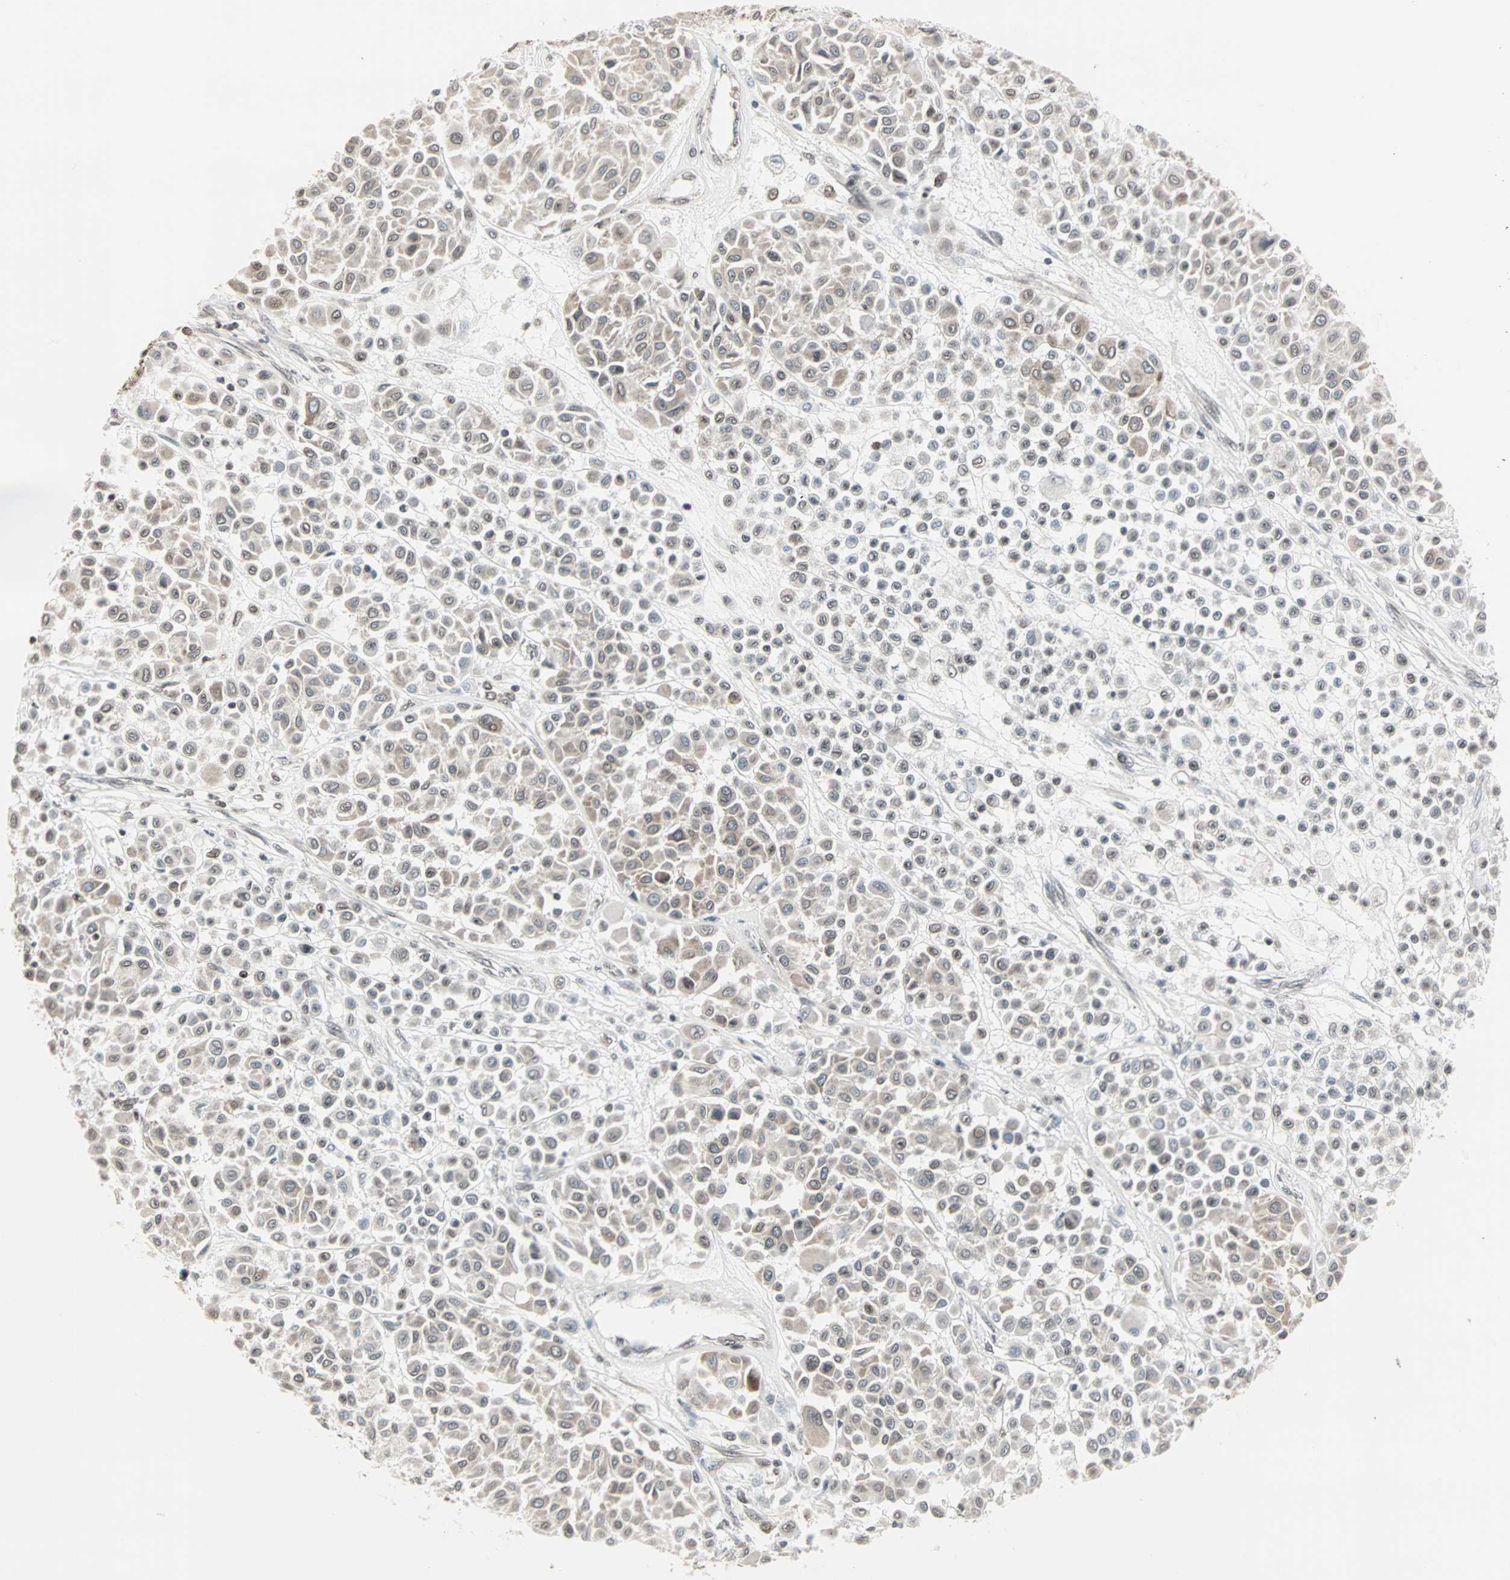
{"staining": {"intensity": "weak", "quantity": "25%-75%", "location": "cytoplasmic/membranous,nuclear"}, "tissue": "melanoma", "cell_type": "Tumor cells", "image_type": "cancer", "snomed": [{"axis": "morphology", "description": "Malignant melanoma, Metastatic site"}, {"axis": "topography", "description": "Soft tissue"}], "caption": "Protein staining of malignant melanoma (metastatic site) tissue demonstrates weak cytoplasmic/membranous and nuclear expression in approximately 25%-75% of tumor cells. The staining is performed using DAB brown chromogen to label protein expression. The nuclei are counter-stained blue using hematoxylin.", "gene": "CBLC", "patient": {"sex": "male", "age": 41}}